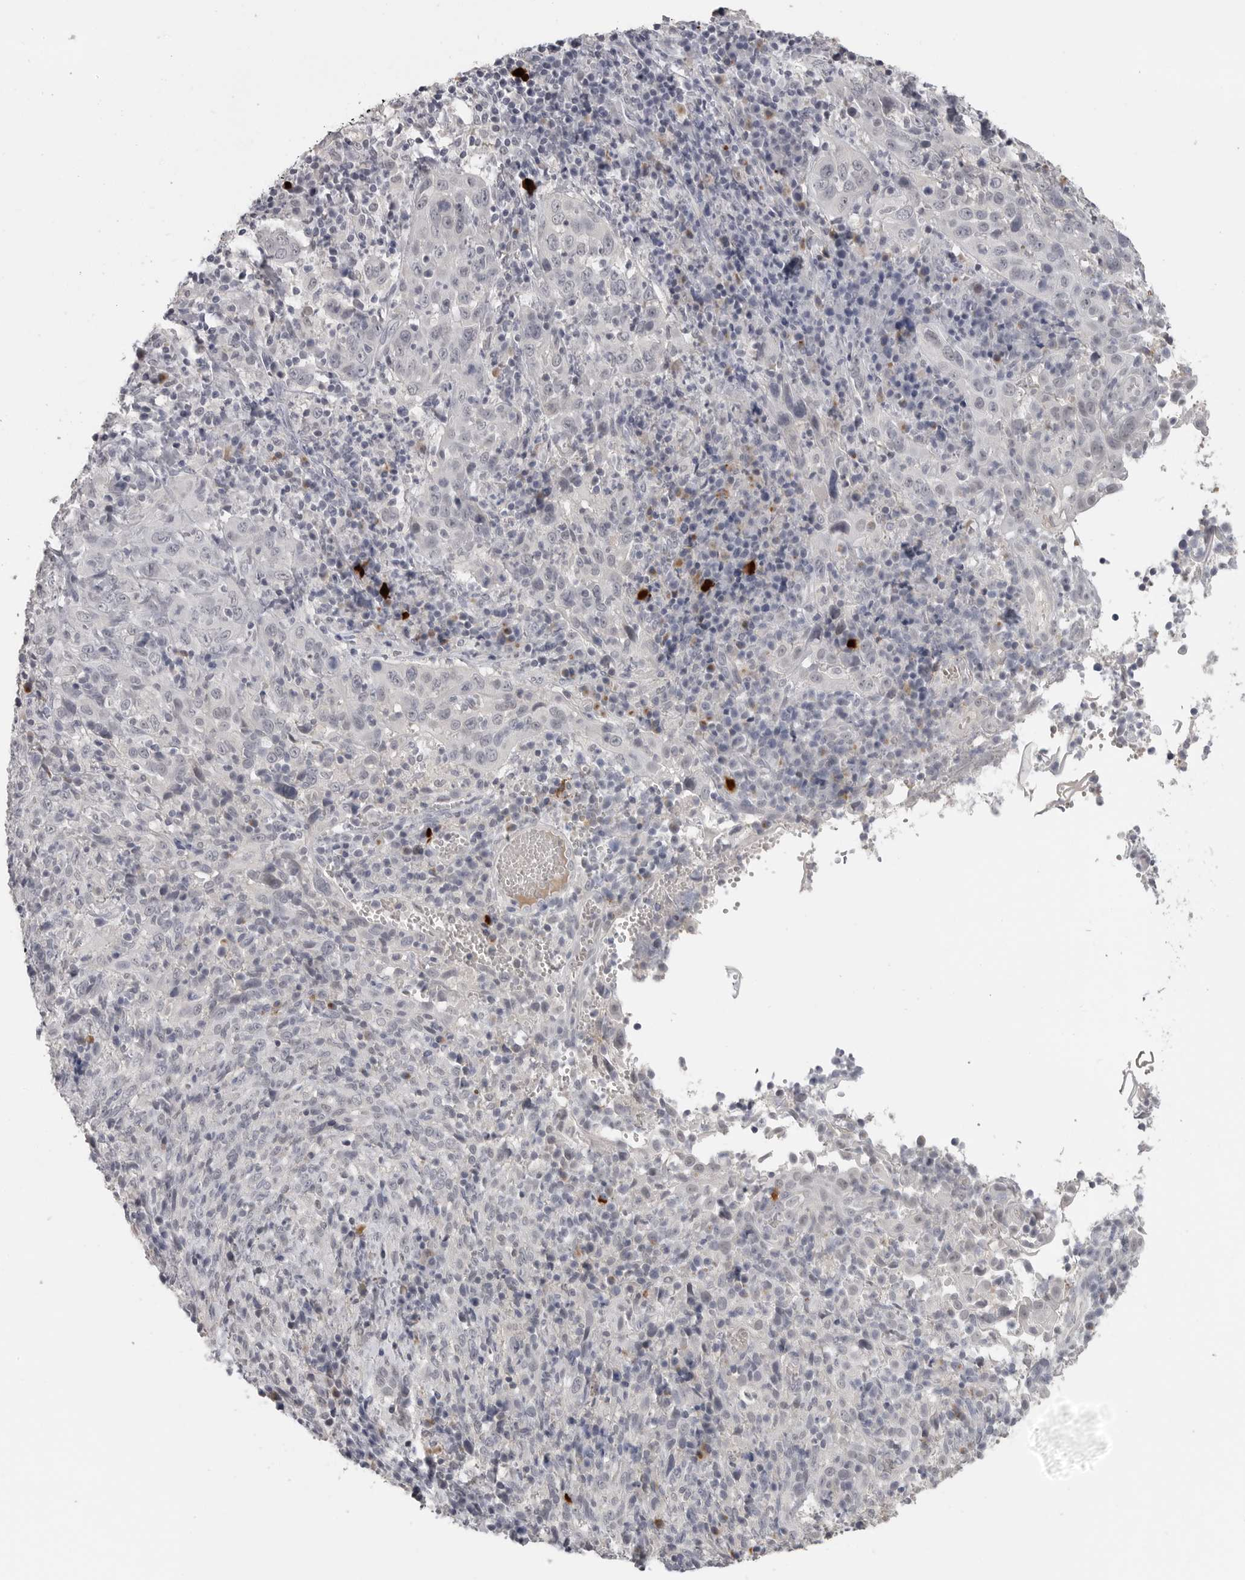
{"staining": {"intensity": "negative", "quantity": "none", "location": "none"}, "tissue": "cervical cancer", "cell_type": "Tumor cells", "image_type": "cancer", "snomed": [{"axis": "morphology", "description": "Squamous cell carcinoma, NOS"}, {"axis": "topography", "description": "Cervix"}], "caption": "A high-resolution image shows IHC staining of squamous cell carcinoma (cervical), which displays no significant positivity in tumor cells. (Stains: DAB immunohistochemistry (IHC) with hematoxylin counter stain, Microscopy: brightfield microscopy at high magnification).", "gene": "PLEKHF1", "patient": {"sex": "female", "age": 46}}